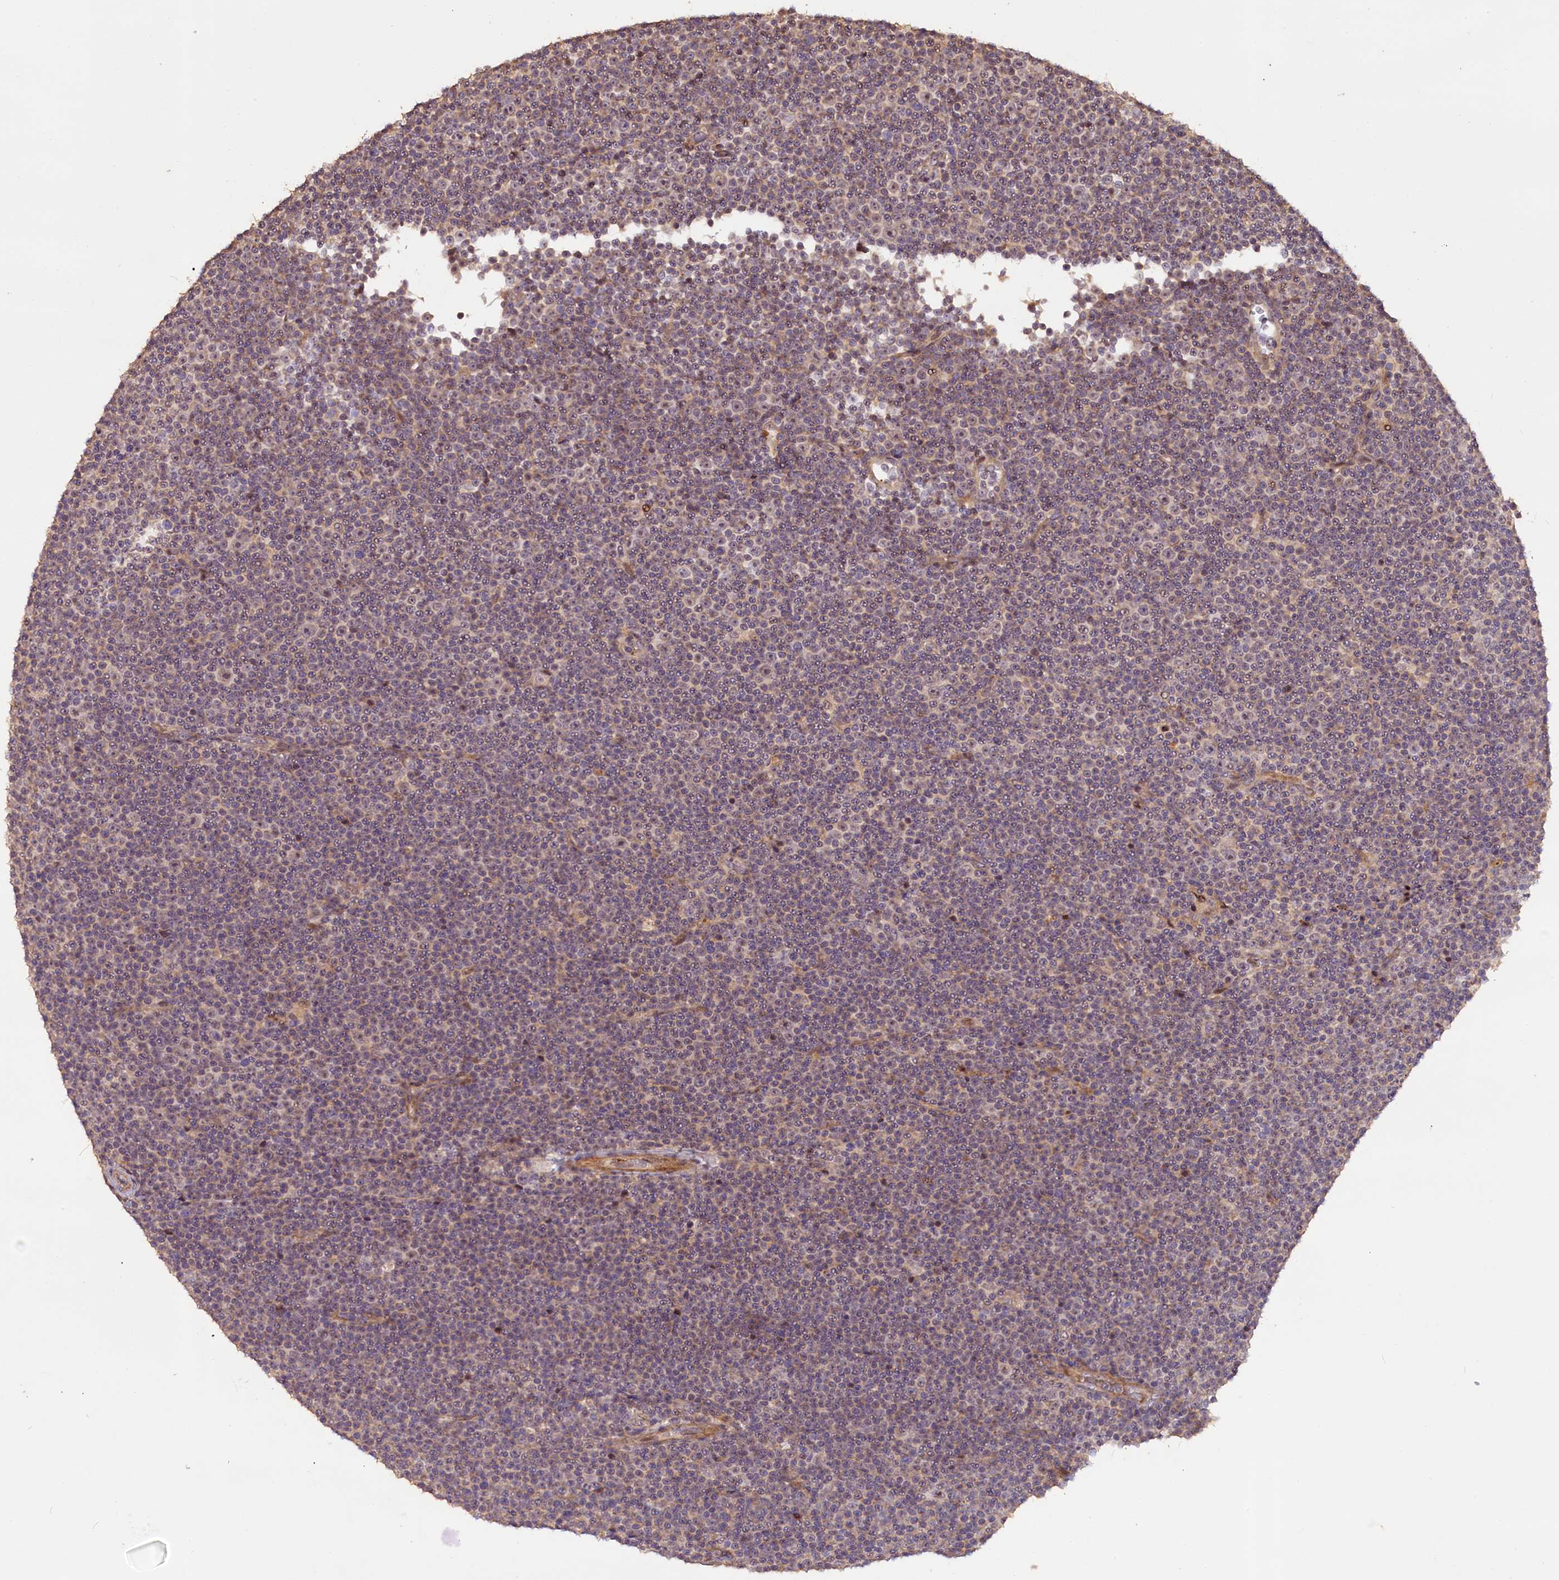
{"staining": {"intensity": "weak", "quantity": "<25%", "location": "cytoplasmic/membranous"}, "tissue": "lymphoma", "cell_type": "Tumor cells", "image_type": "cancer", "snomed": [{"axis": "morphology", "description": "Malignant lymphoma, non-Hodgkin's type, Low grade"}, {"axis": "topography", "description": "Lymph node"}], "caption": "There is no significant positivity in tumor cells of lymphoma.", "gene": "FUZ", "patient": {"sex": "female", "age": 67}}